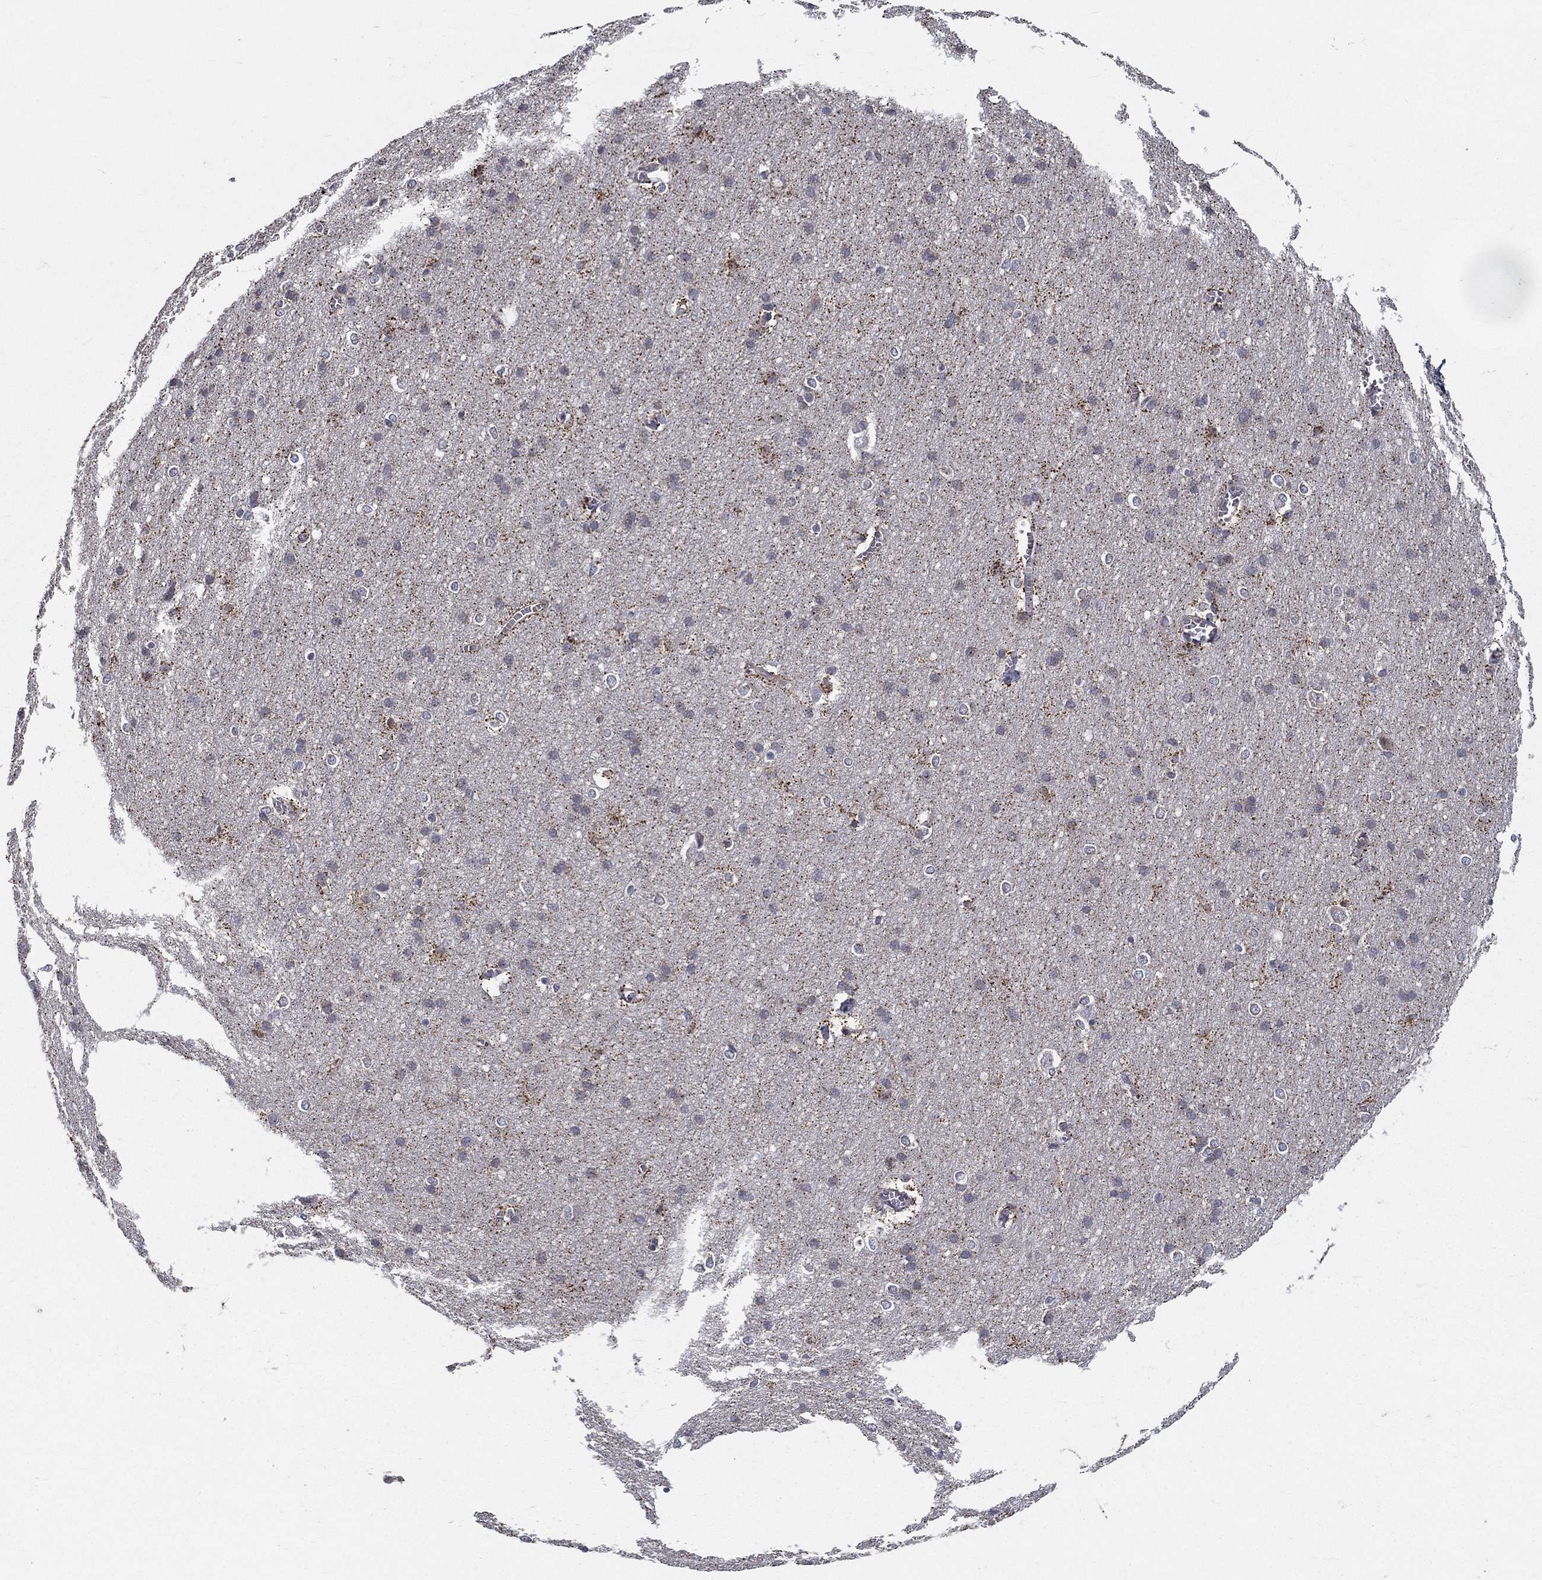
{"staining": {"intensity": "negative", "quantity": "none", "location": "none"}, "tissue": "cerebral cortex", "cell_type": "Endothelial cells", "image_type": "normal", "snomed": [{"axis": "morphology", "description": "Normal tissue, NOS"}, {"axis": "topography", "description": "Cerebral cortex"}], "caption": "An immunohistochemistry image of benign cerebral cortex is shown. There is no staining in endothelial cells of cerebral cortex. Brightfield microscopy of immunohistochemistry stained with DAB (brown) and hematoxylin (blue), captured at high magnification.", "gene": "ALDH4A1", "patient": {"sex": "male", "age": 37}}